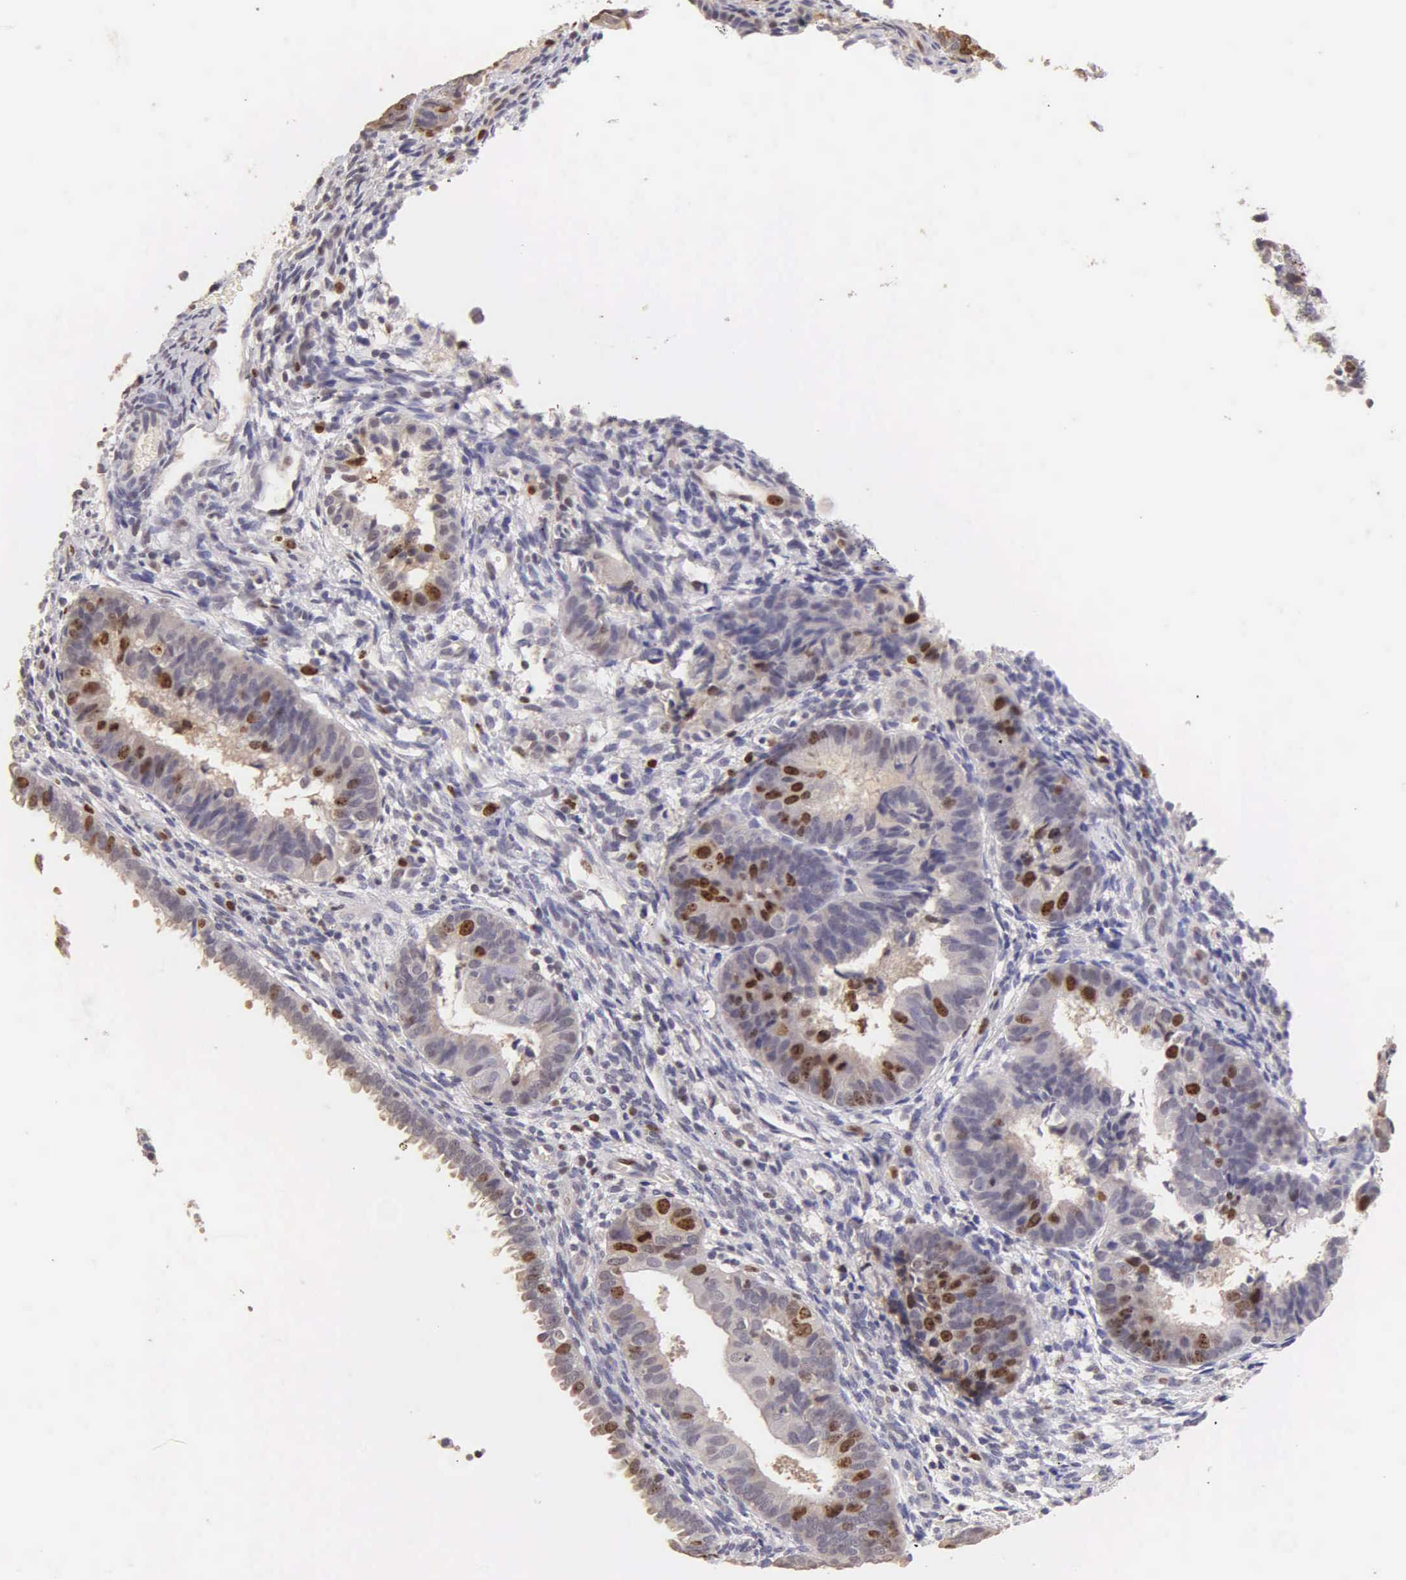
{"staining": {"intensity": "strong", "quantity": "25%-75%", "location": "nuclear"}, "tissue": "endometrial cancer", "cell_type": "Tumor cells", "image_type": "cancer", "snomed": [{"axis": "morphology", "description": "Adenocarcinoma, NOS"}, {"axis": "topography", "description": "Endometrium"}], "caption": "Brown immunohistochemical staining in adenocarcinoma (endometrial) reveals strong nuclear staining in approximately 25%-75% of tumor cells.", "gene": "MKI67", "patient": {"sex": "female", "age": 63}}